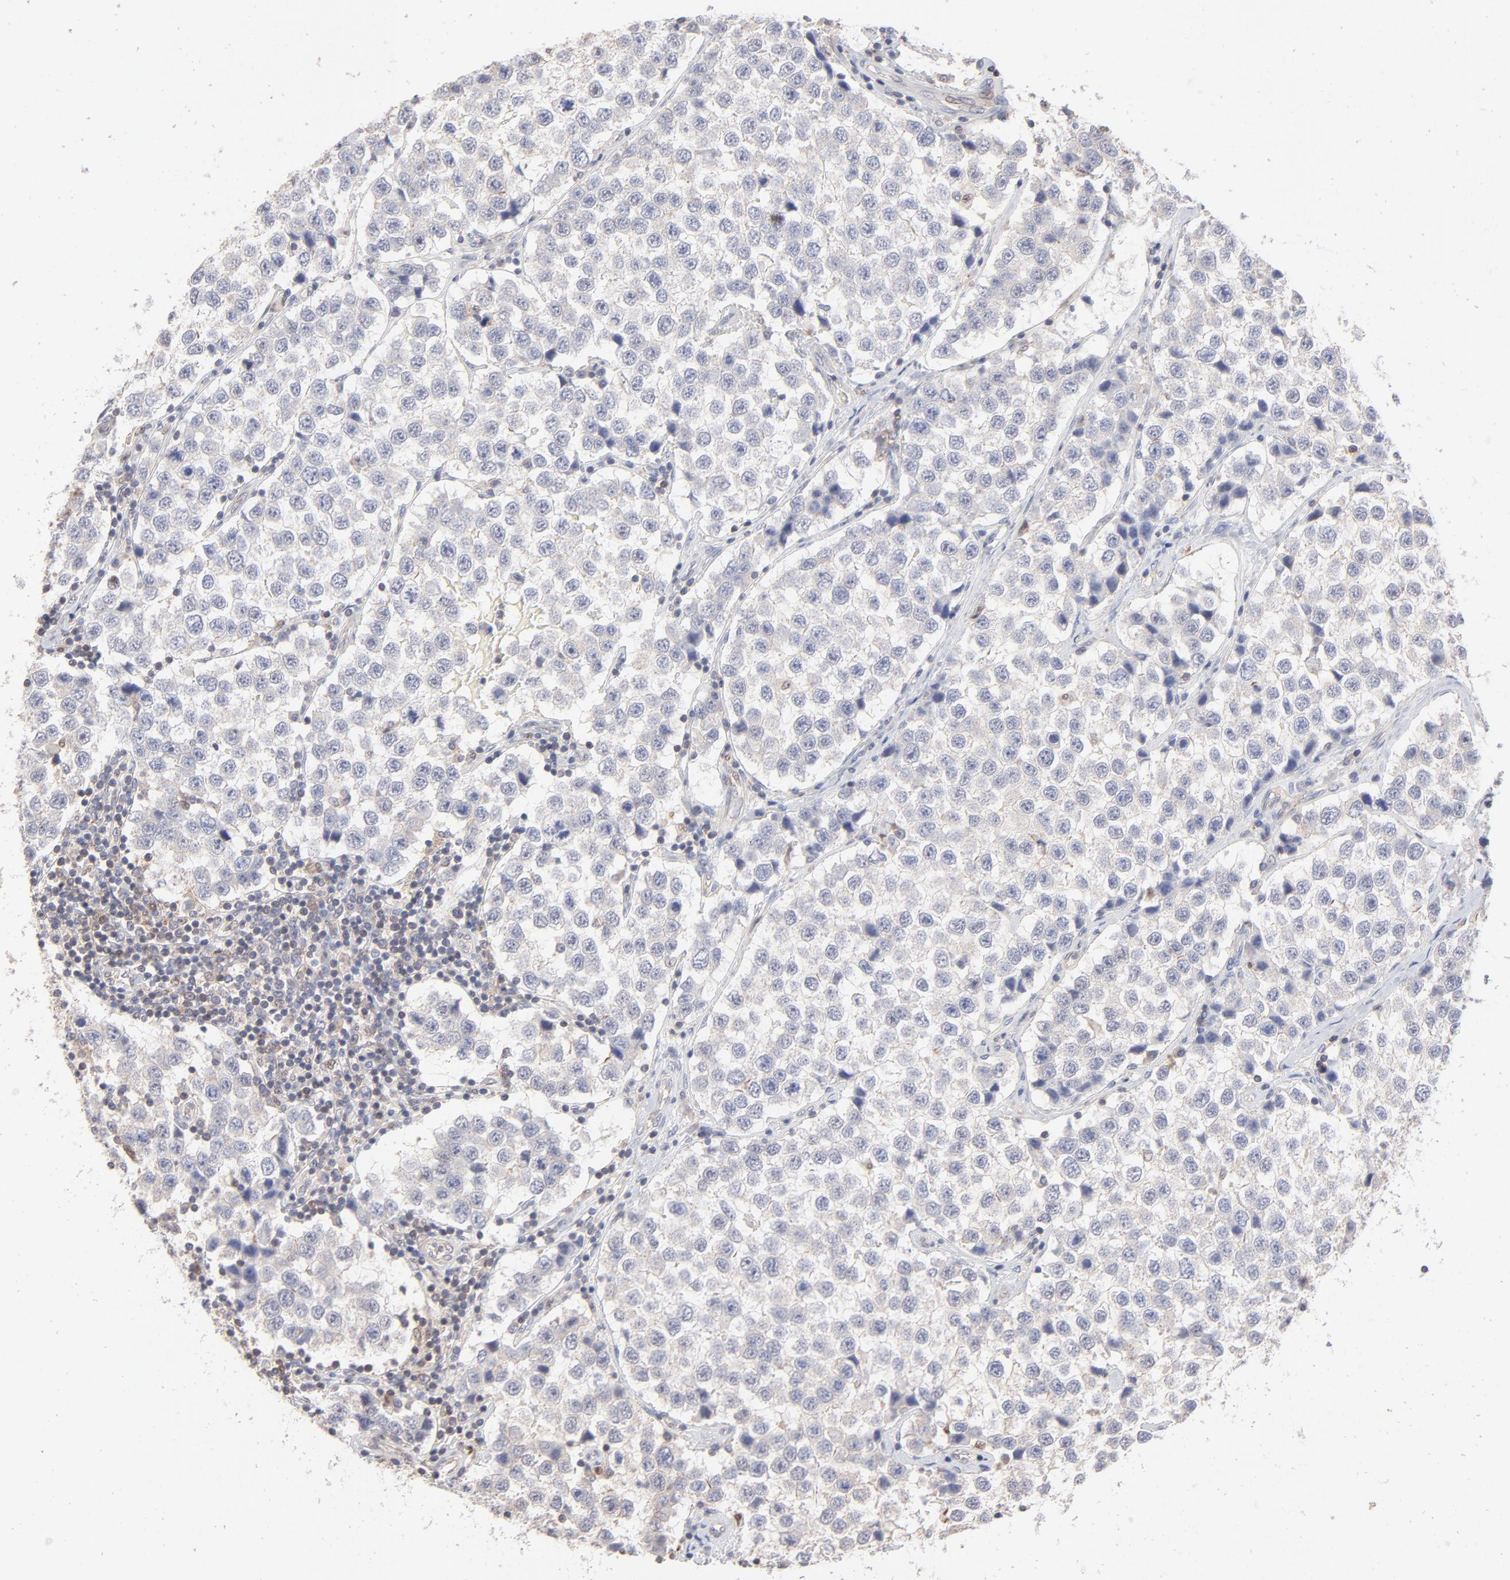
{"staining": {"intensity": "negative", "quantity": "none", "location": "none"}, "tissue": "testis cancer", "cell_type": "Tumor cells", "image_type": "cancer", "snomed": [{"axis": "morphology", "description": "Seminoma, NOS"}, {"axis": "topography", "description": "Testis"}], "caption": "Immunohistochemistry (IHC) photomicrograph of testis cancer stained for a protein (brown), which shows no staining in tumor cells. (DAB immunohistochemistry (IHC) with hematoxylin counter stain).", "gene": "ARHGEF6", "patient": {"sex": "male", "age": 39}}